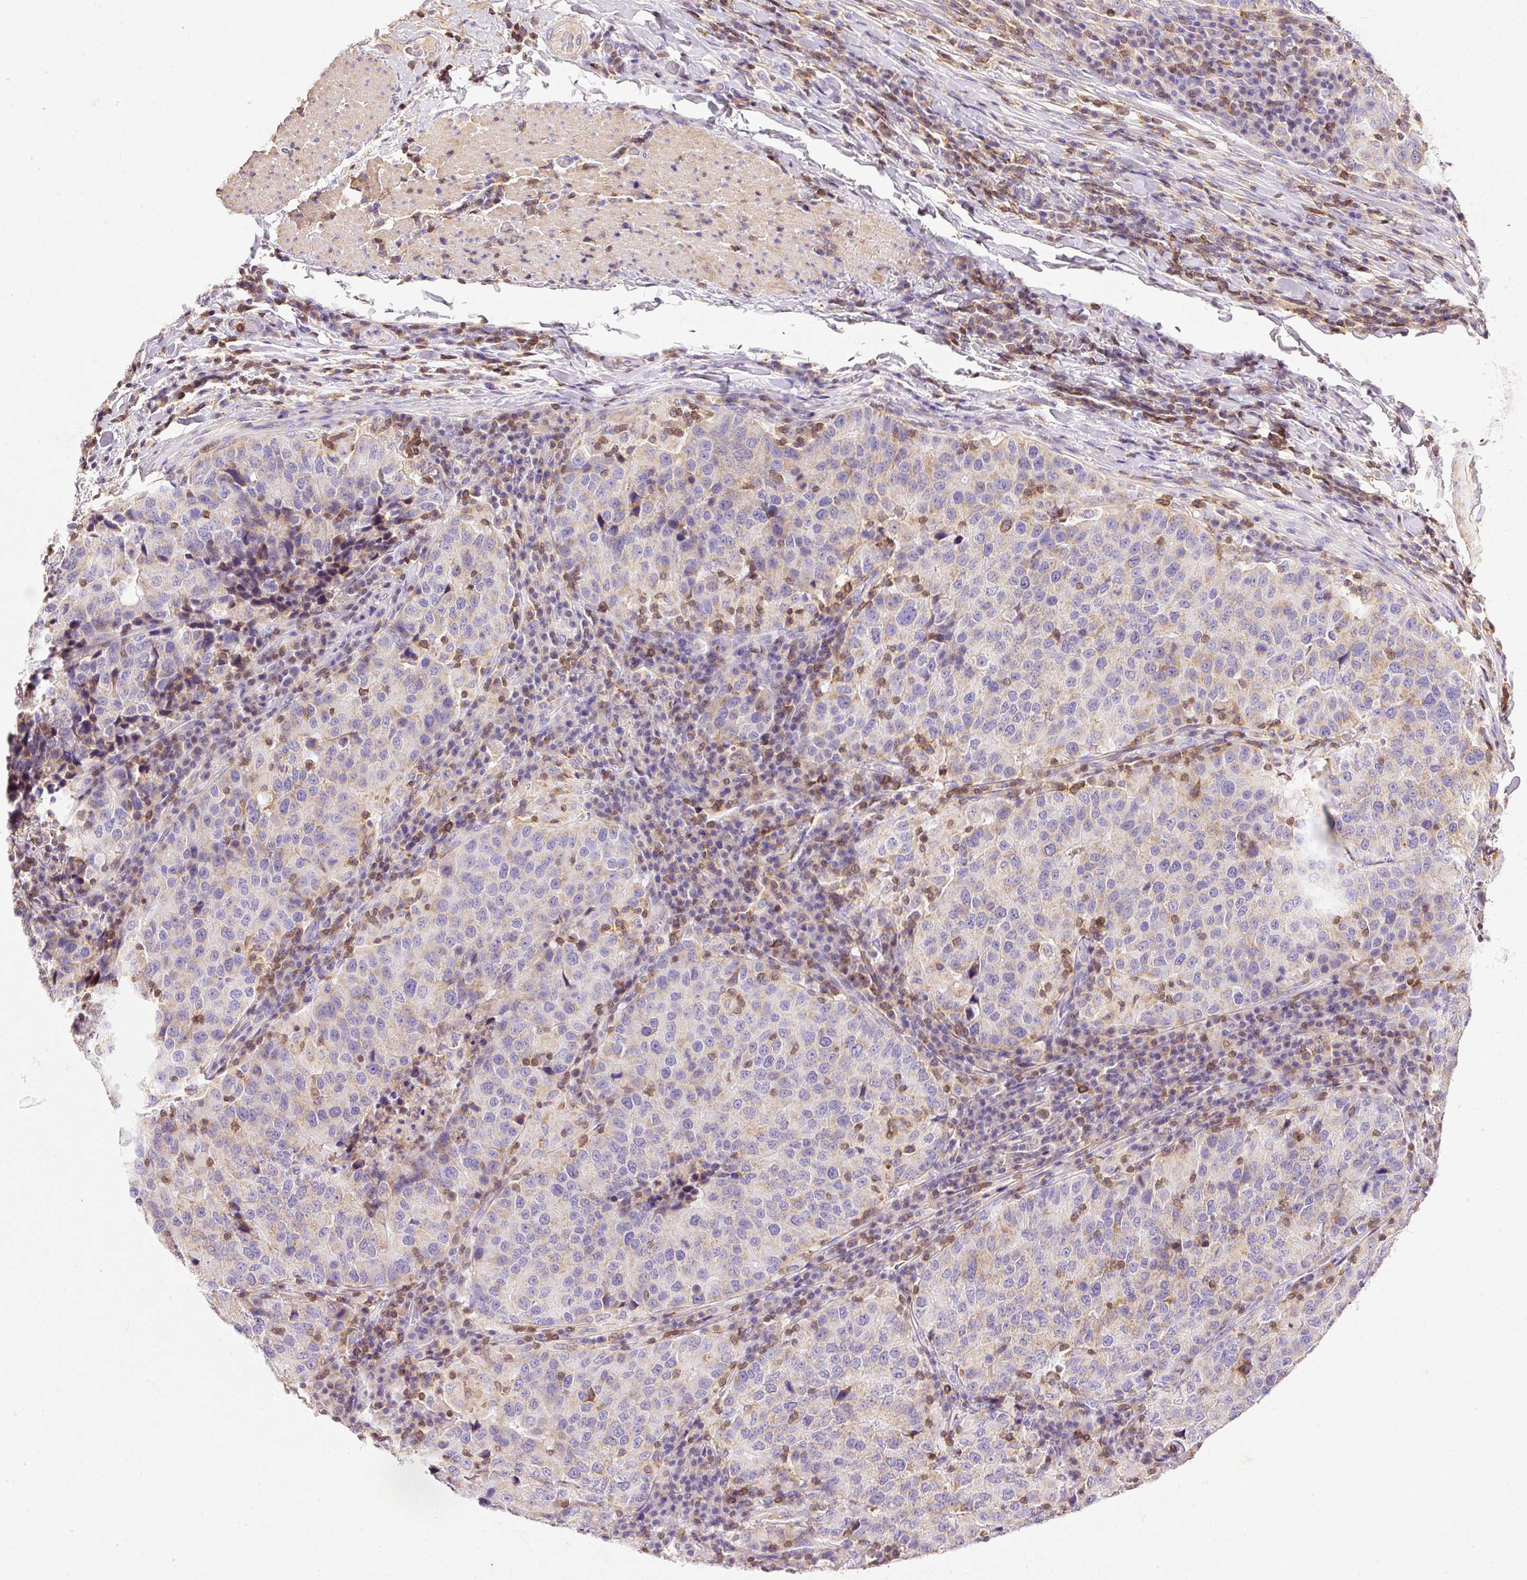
{"staining": {"intensity": "negative", "quantity": "none", "location": "none"}, "tissue": "stomach cancer", "cell_type": "Tumor cells", "image_type": "cancer", "snomed": [{"axis": "morphology", "description": "Adenocarcinoma, NOS"}, {"axis": "topography", "description": "Stomach"}], "caption": "DAB (3,3'-diaminobenzidine) immunohistochemical staining of stomach adenocarcinoma reveals no significant staining in tumor cells.", "gene": "IMMT", "patient": {"sex": "male", "age": 71}}